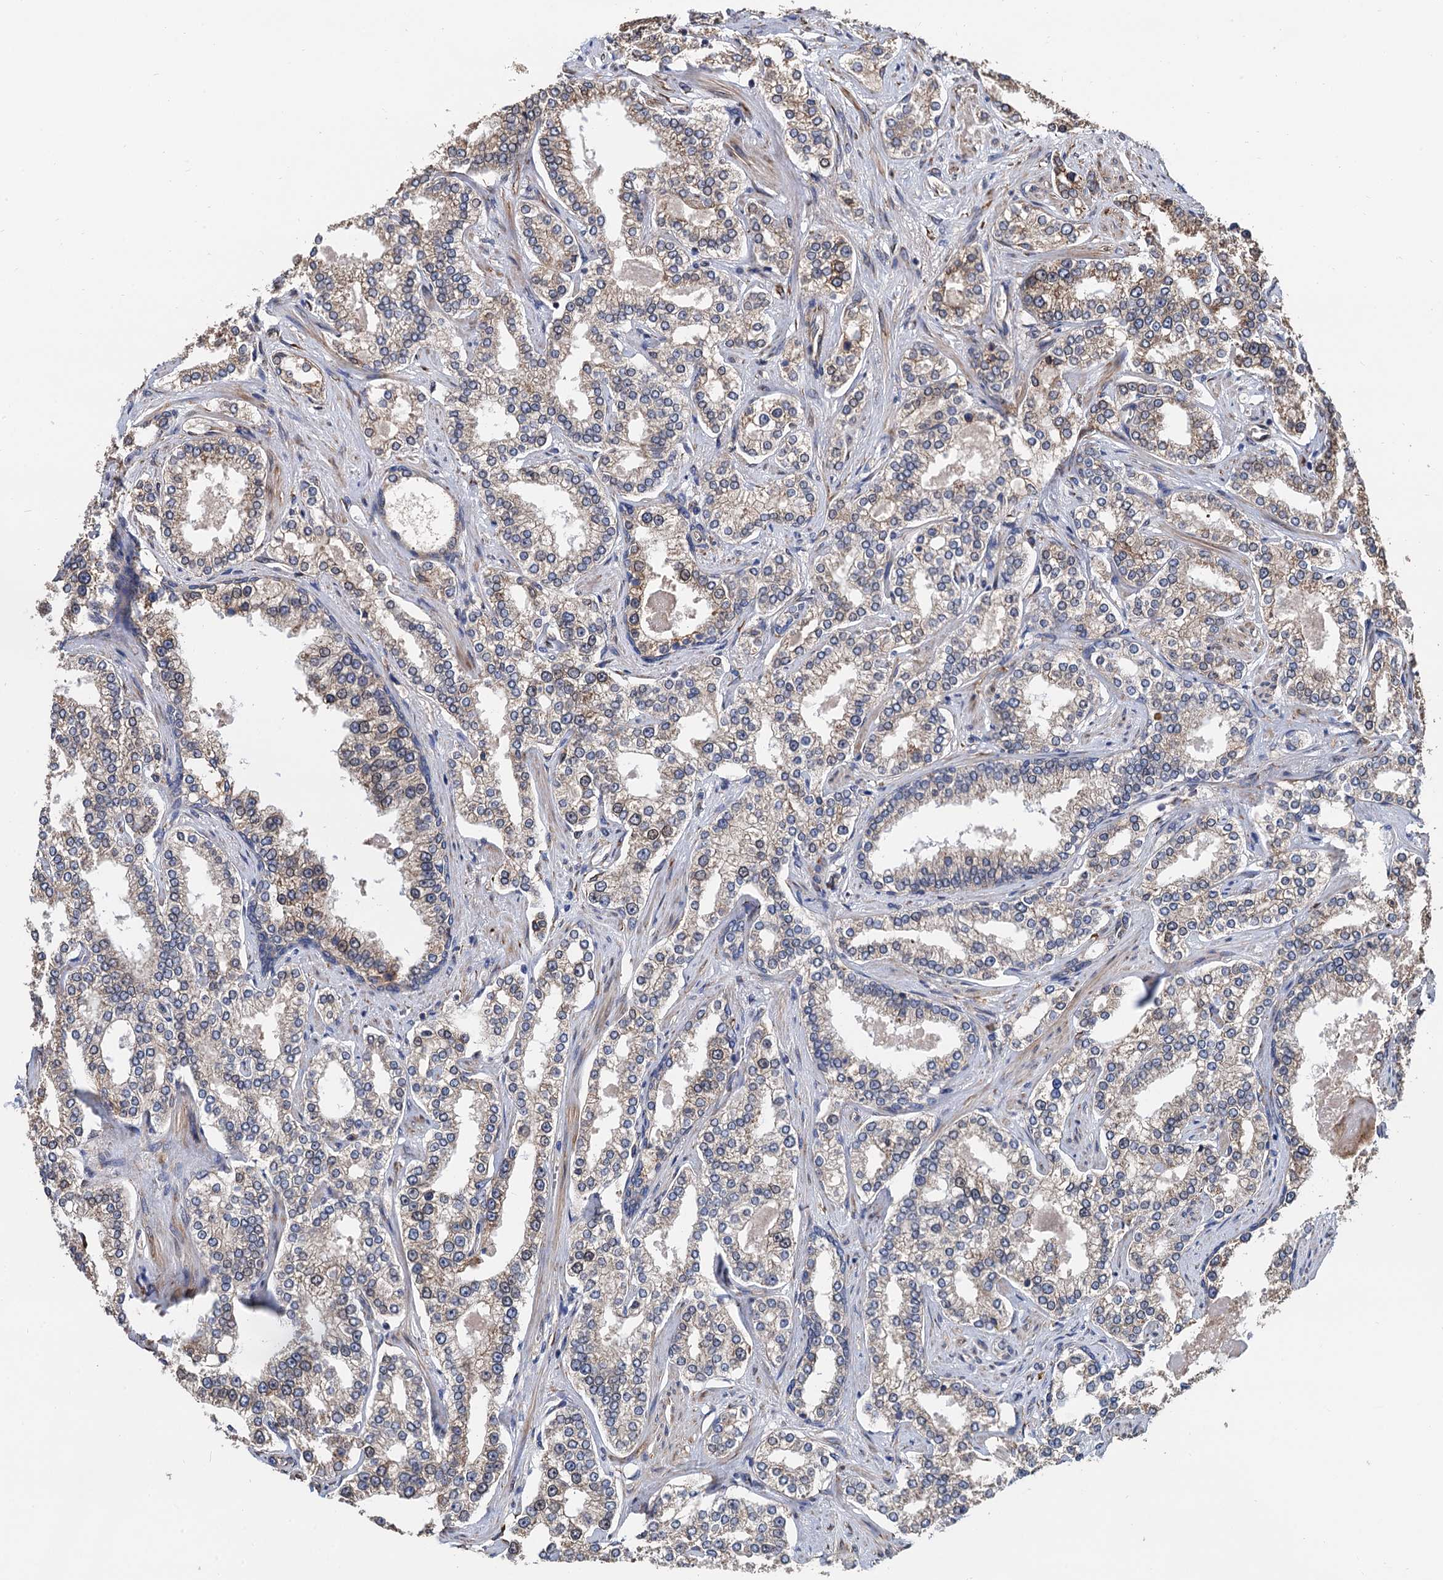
{"staining": {"intensity": "weak", "quantity": "25%-75%", "location": "cytoplasmic/membranous"}, "tissue": "prostate cancer", "cell_type": "Tumor cells", "image_type": "cancer", "snomed": [{"axis": "morphology", "description": "Normal tissue, NOS"}, {"axis": "morphology", "description": "Adenocarcinoma, High grade"}, {"axis": "topography", "description": "Prostate"}], "caption": "Brown immunohistochemical staining in human prostate cancer (high-grade adenocarcinoma) exhibits weak cytoplasmic/membranous expression in about 25%-75% of tumor cells.", "gene": "CNNM1", "patient": {"sex": "male", "age": 83}}